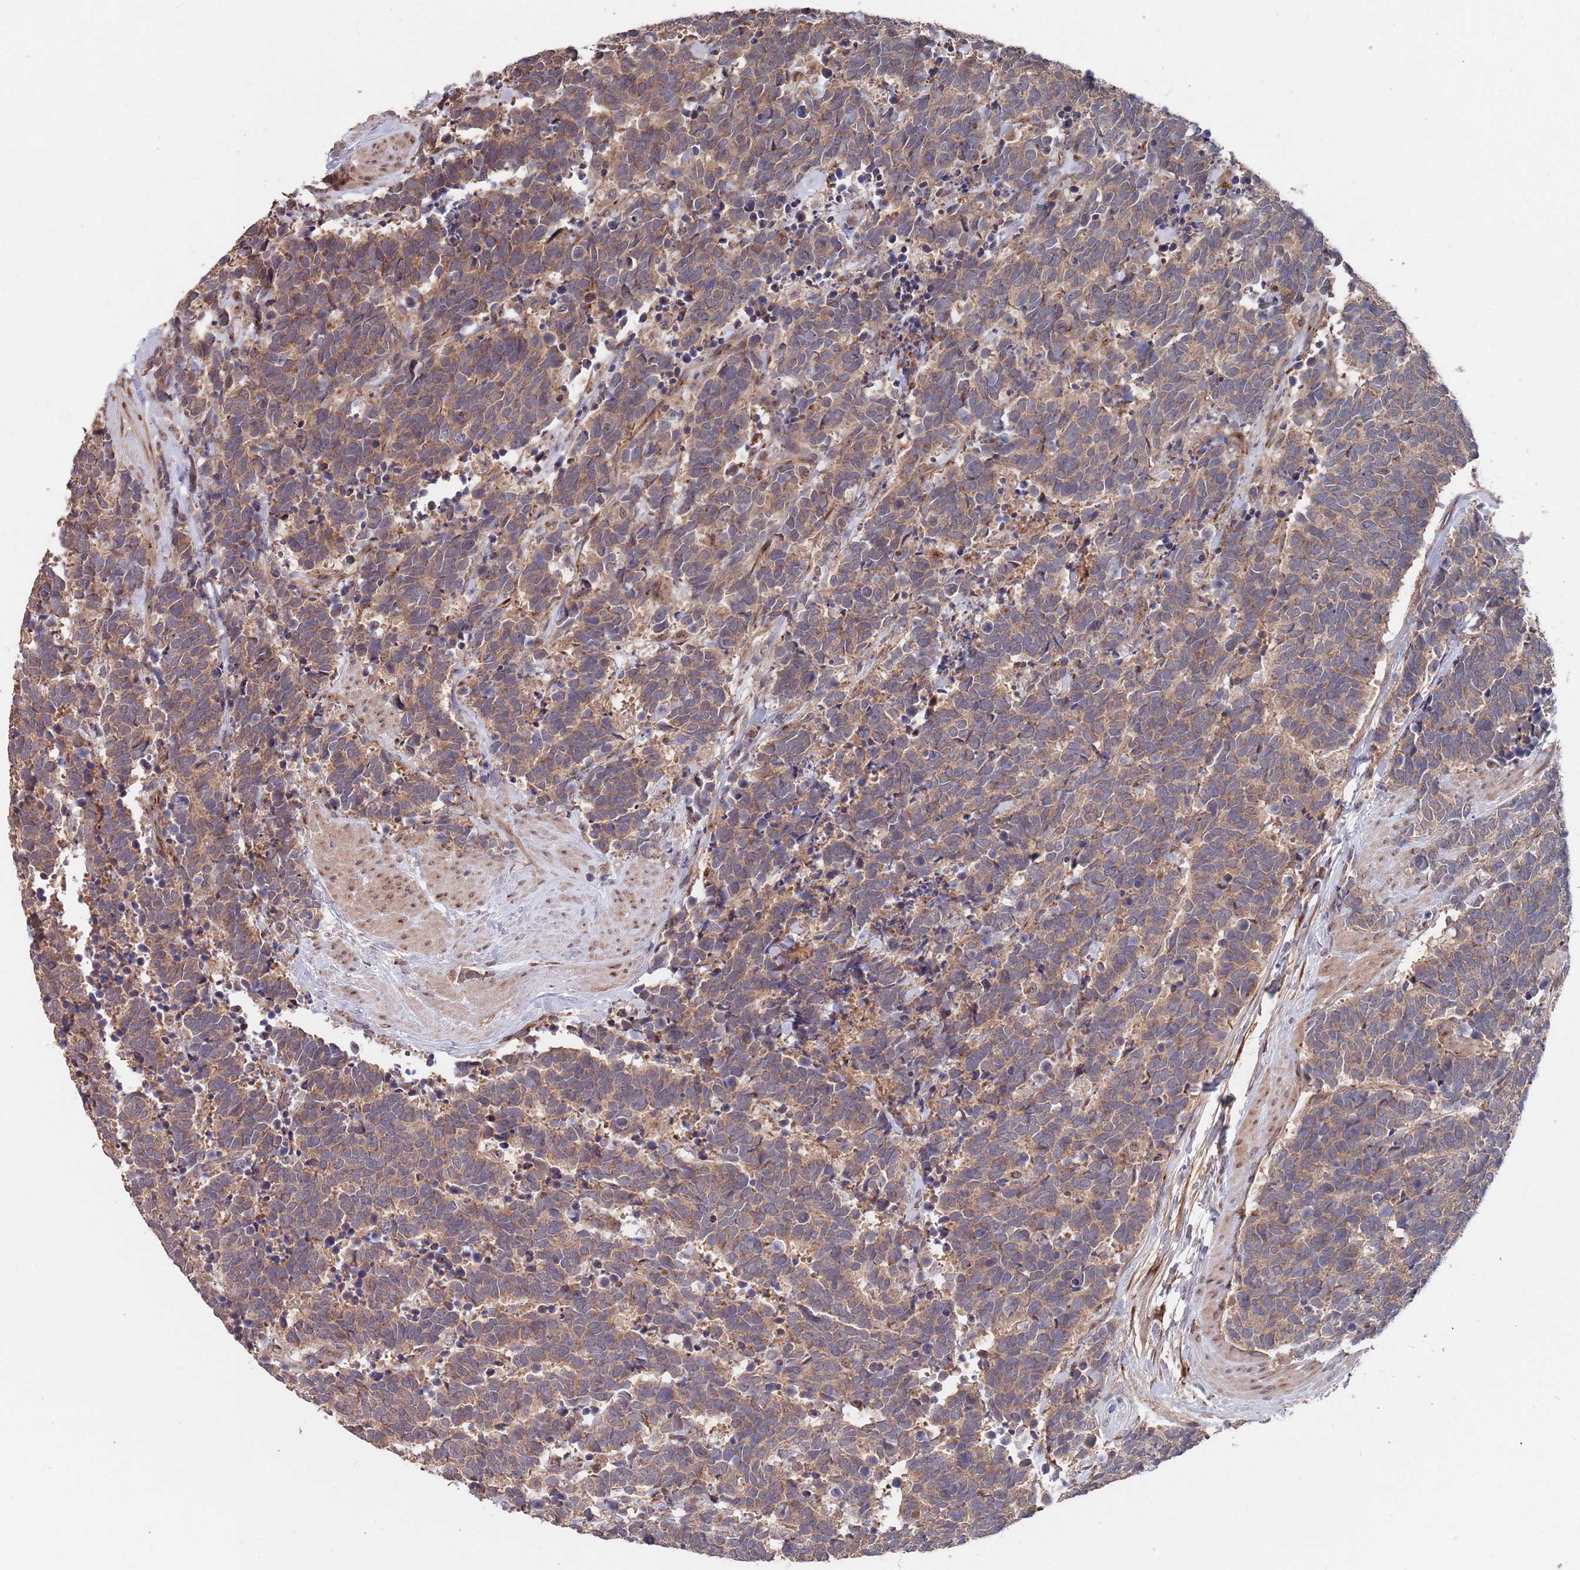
{"staining": {"intensity": "moderate", "quantity": ">75%", "location": "cytoplasmic/membranous"}, "tissue": "carcinoid", "cell_type": "Tumor cells", "image_type": "cancer", "snomed": [{"axis": "morphology", "description": "Carcinoma, NOS"}, {"axis": "morphology", "description": "Carcinoid, malignant, NOS"}, {"axis": "topography", "description": "Prostate"}], "caption": "Immunohistochemical staining of carcinoma demonstrates moderate cytoplasmic/membranous protein positivity in about >75% of tumor cells.", "gene": "UNC45A", "patient": {"sex": "male", "age": 57}}